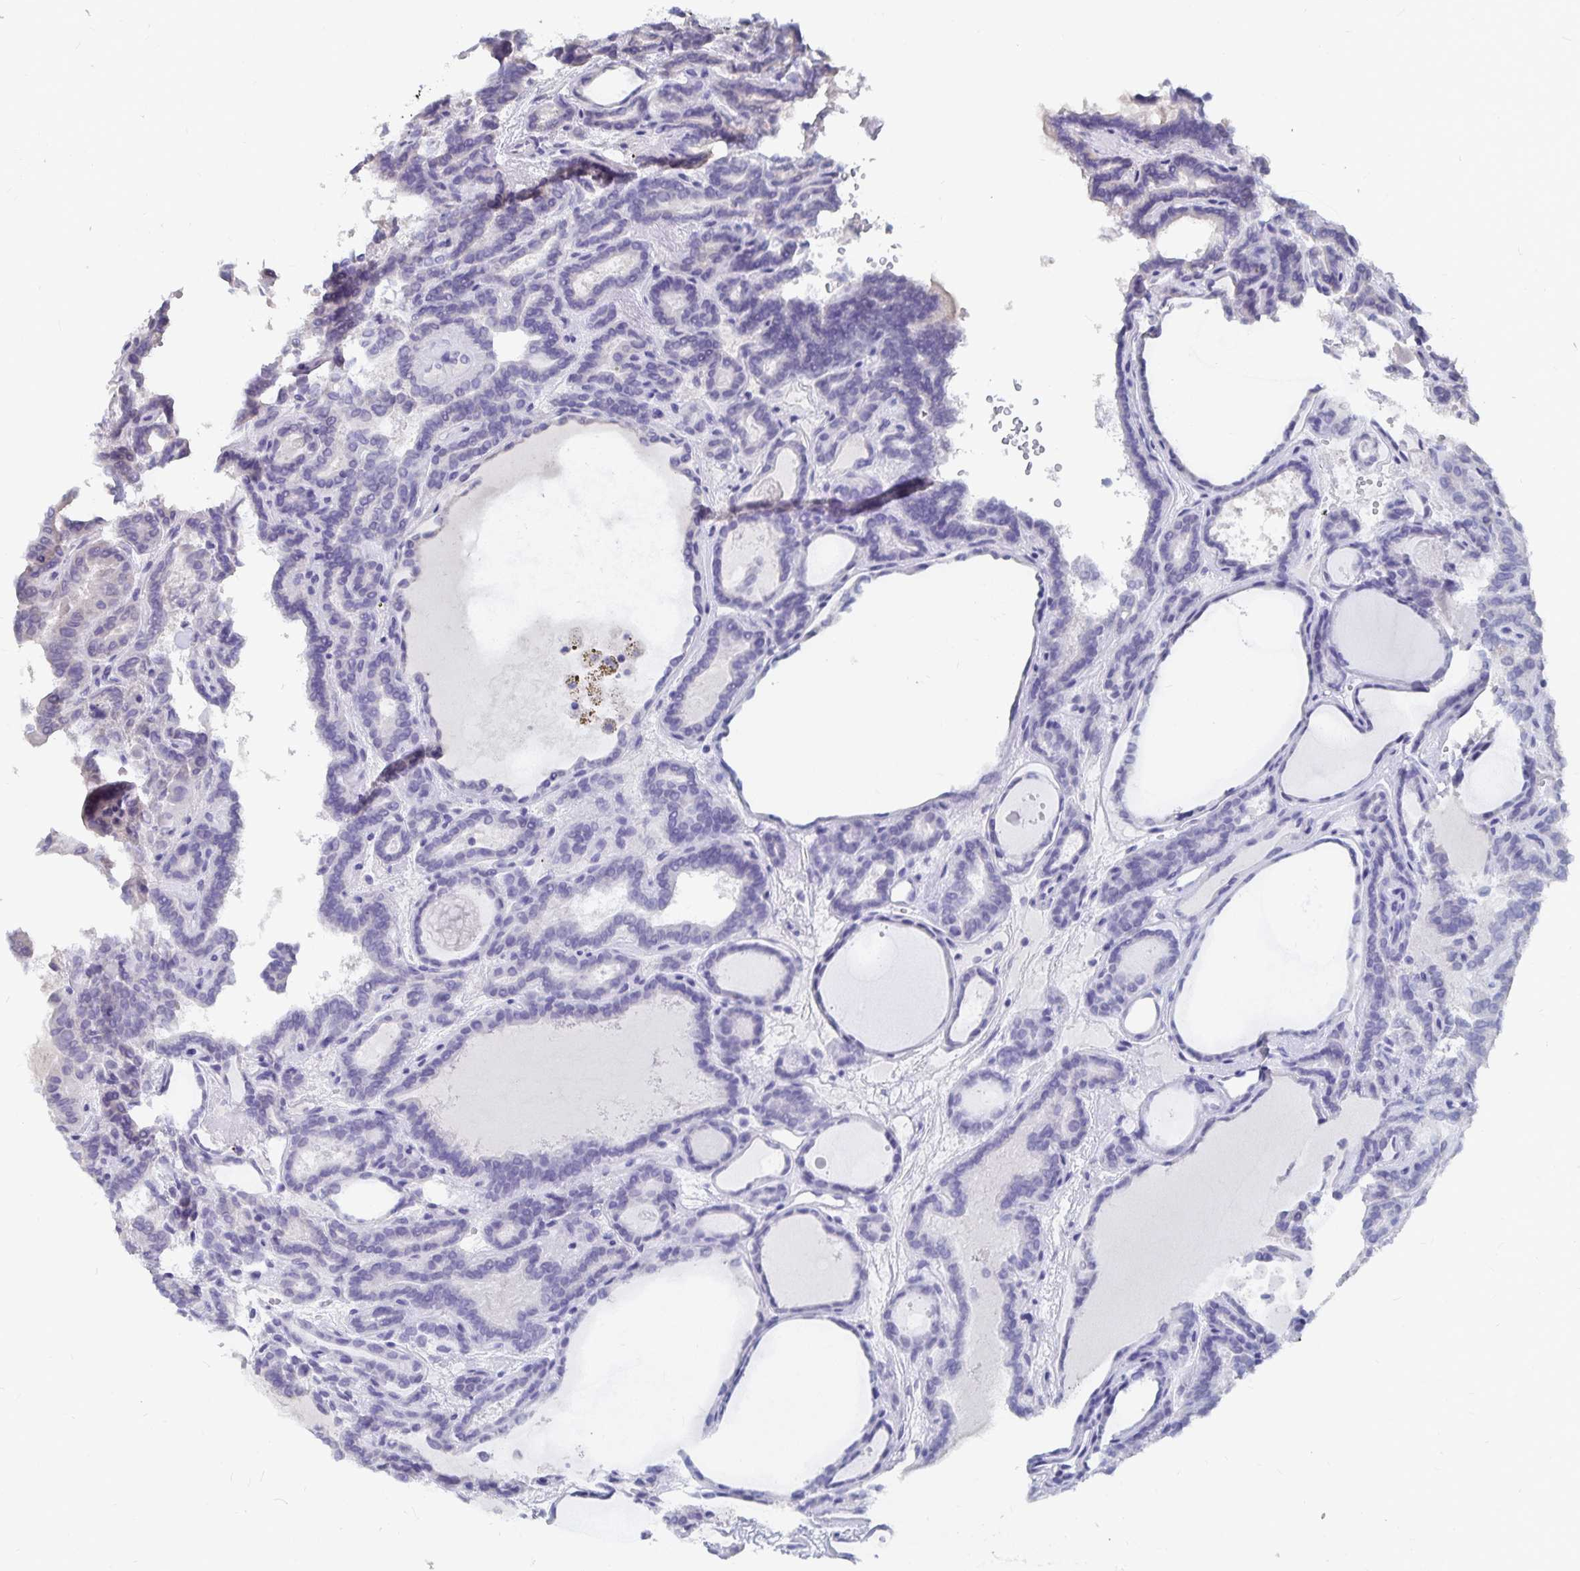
{"staining": {"intensity": "negative", "quantity": "none", "location": "none"}, "tissue": "thyroid cancer", "cell_type": "Tumor cells", "image_type": "cancer", "snomed": [{"axis": "morphology", "description": "Papillary adenocarcinoma, NOS"}, {"axis": "topography", "description": "Thyroid gland"}], "caption": "Image shows no significant protein staining in tumor cells of thyroid cancer (papillary adenocarcinoma). (Brightfield microscopy of DAB (3,3'-diaminobenzidine) IHC at high magnification).", "gene": "CFAP69", "patient": {"sex": "female", "age": 46}}